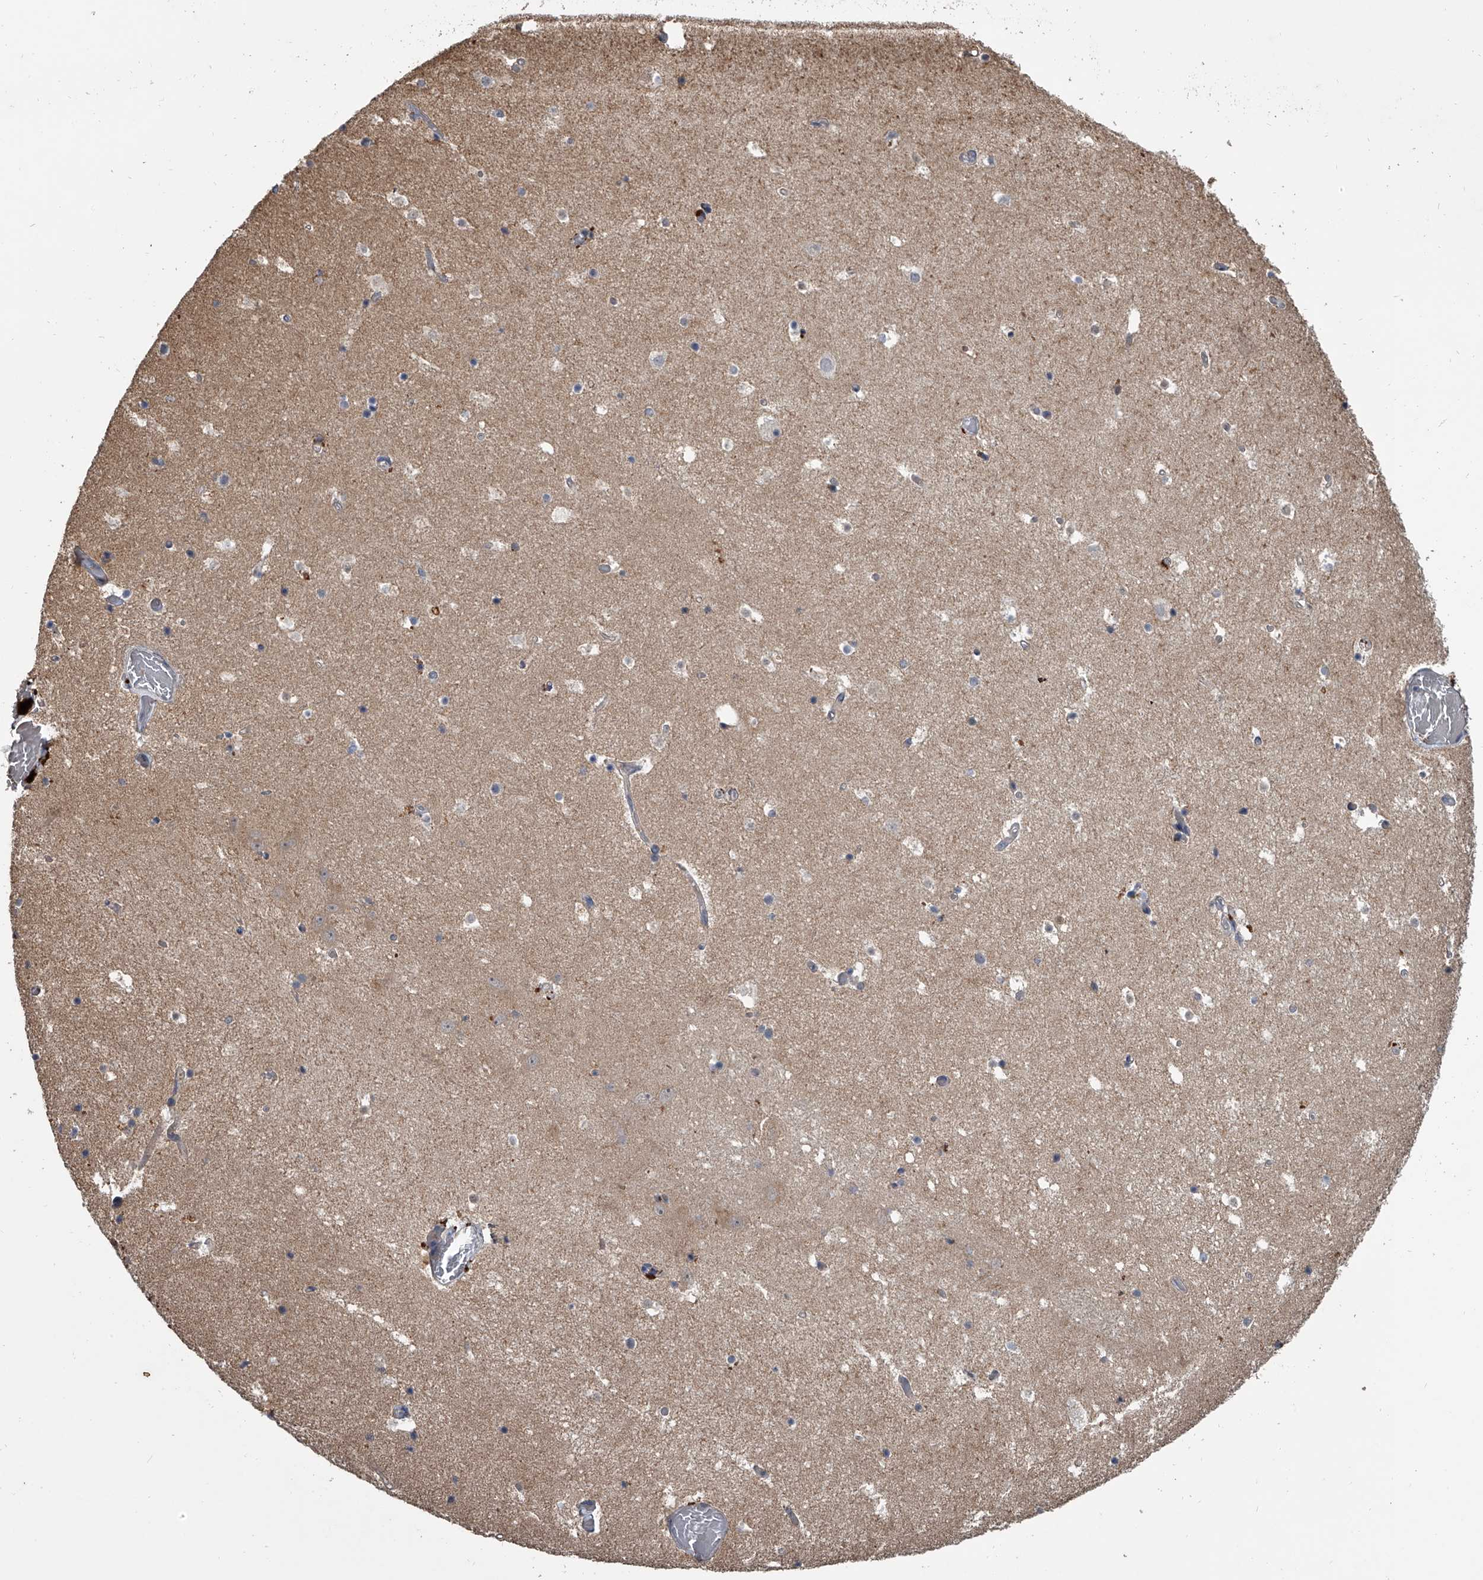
{"staining": {"intensity": "negative", "quantity": "none", "location": "none"}, "tissue": "hippocampus", "cell_type": "Glial cells", "image_type": "normal", "snomed": [{"axis": "morphology", "description": "Normal tissue, NOS"}, {"axis": "topography", "description": "Hippocampus"}], "caption": "Glial cells are negative for protein expression in unremarkable human hippocampus. (Stains: DAB (3,3'-diaminobenzidine) immunohistochemistry (IHC) with hematoxylin counter stain, Microscopy: brightfield microscopy at high magnification).", "gene": "DOCK9", "patient": {"sex": "female", "age": 52}}